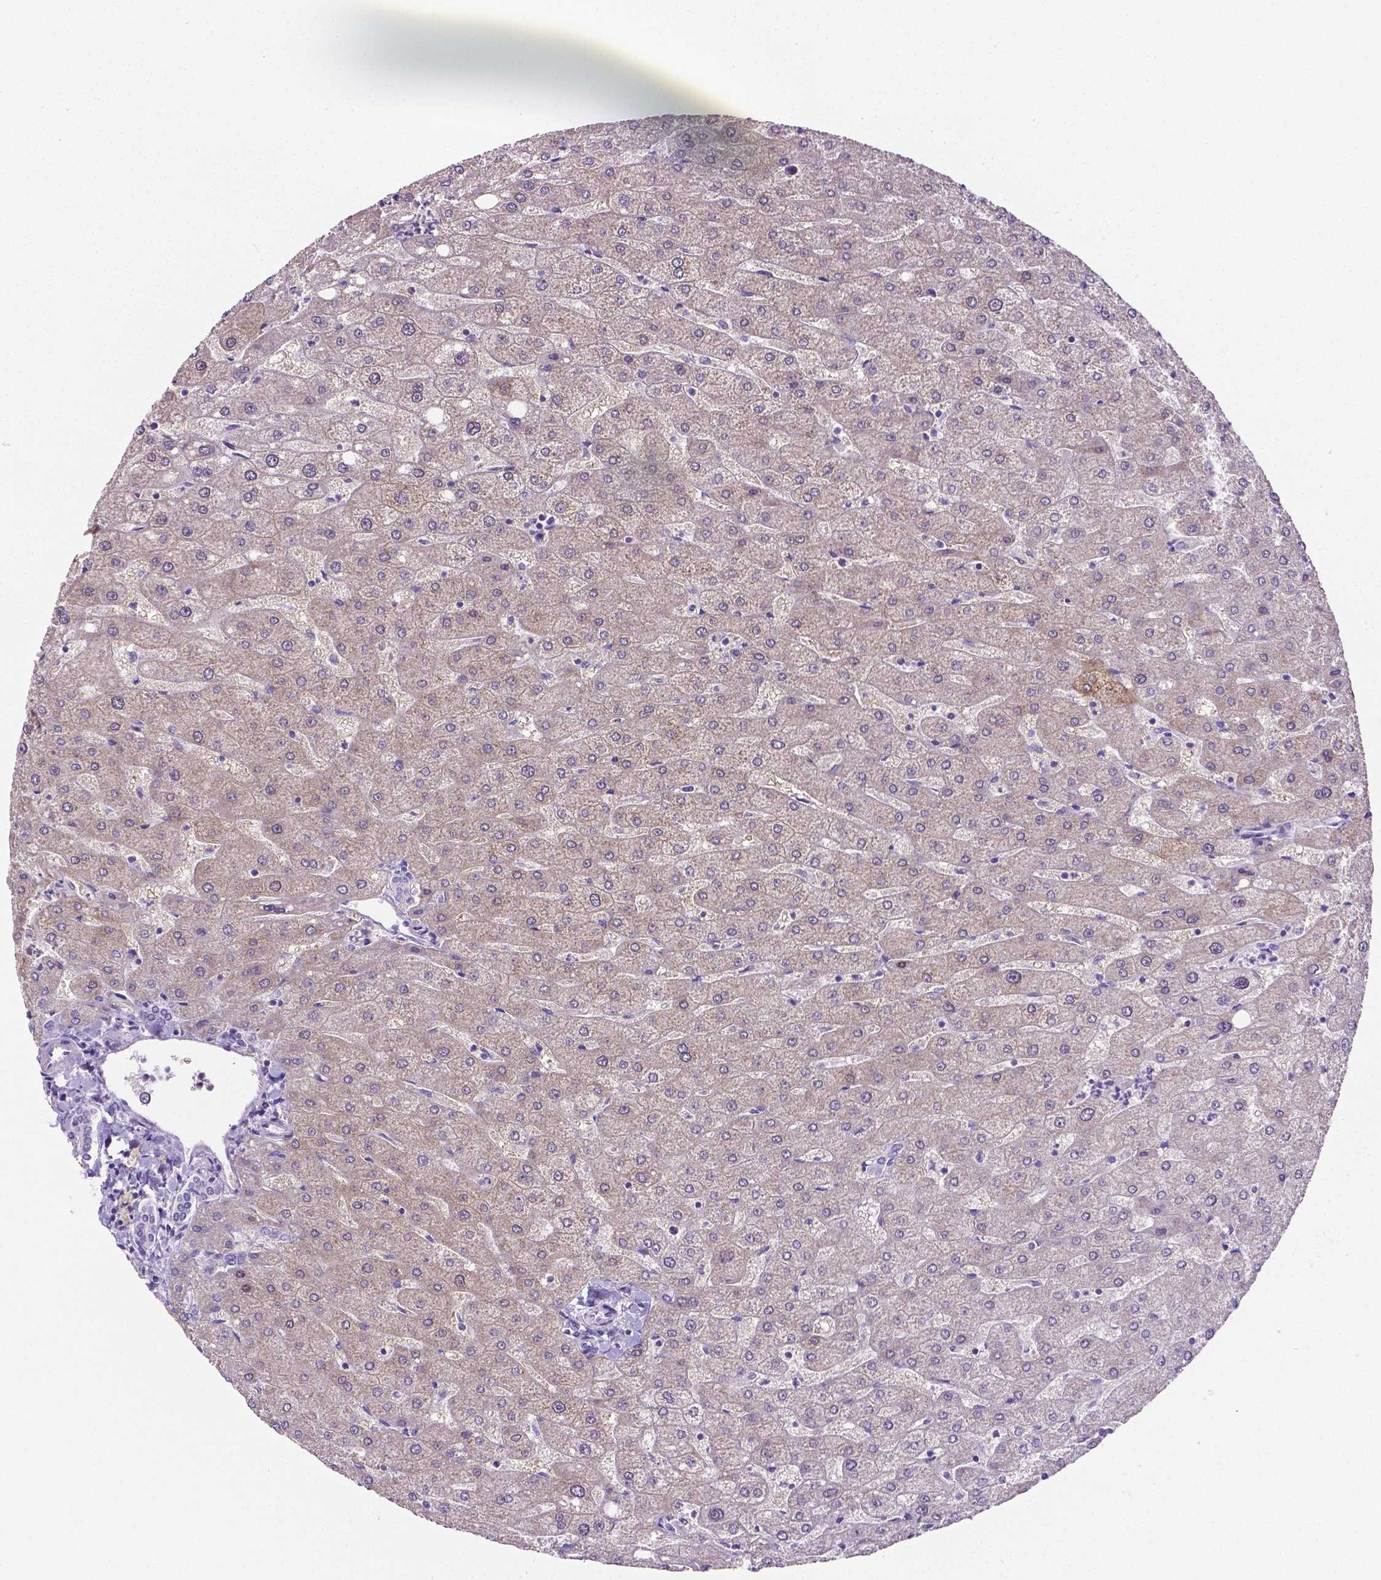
{"staining": {"intensity": "negative", "quantity": "none", "location": "none"}, "tissue": "liver", "cell_type": "Cholangiocytes", "image_type": "normal", "snomed": [{"axis": "morphology", "description": "Normal tissue, NOS"}, {"axis": "topography", "description": "Liver"}], "caption": "DAB (3,3'-diaminobenzidine) immunohistochemical staining of normal liver reveals no significant staining in cholangiocytes.", "gene": "SLC22A2", "patient": {"sex": "male", "age": 67}}